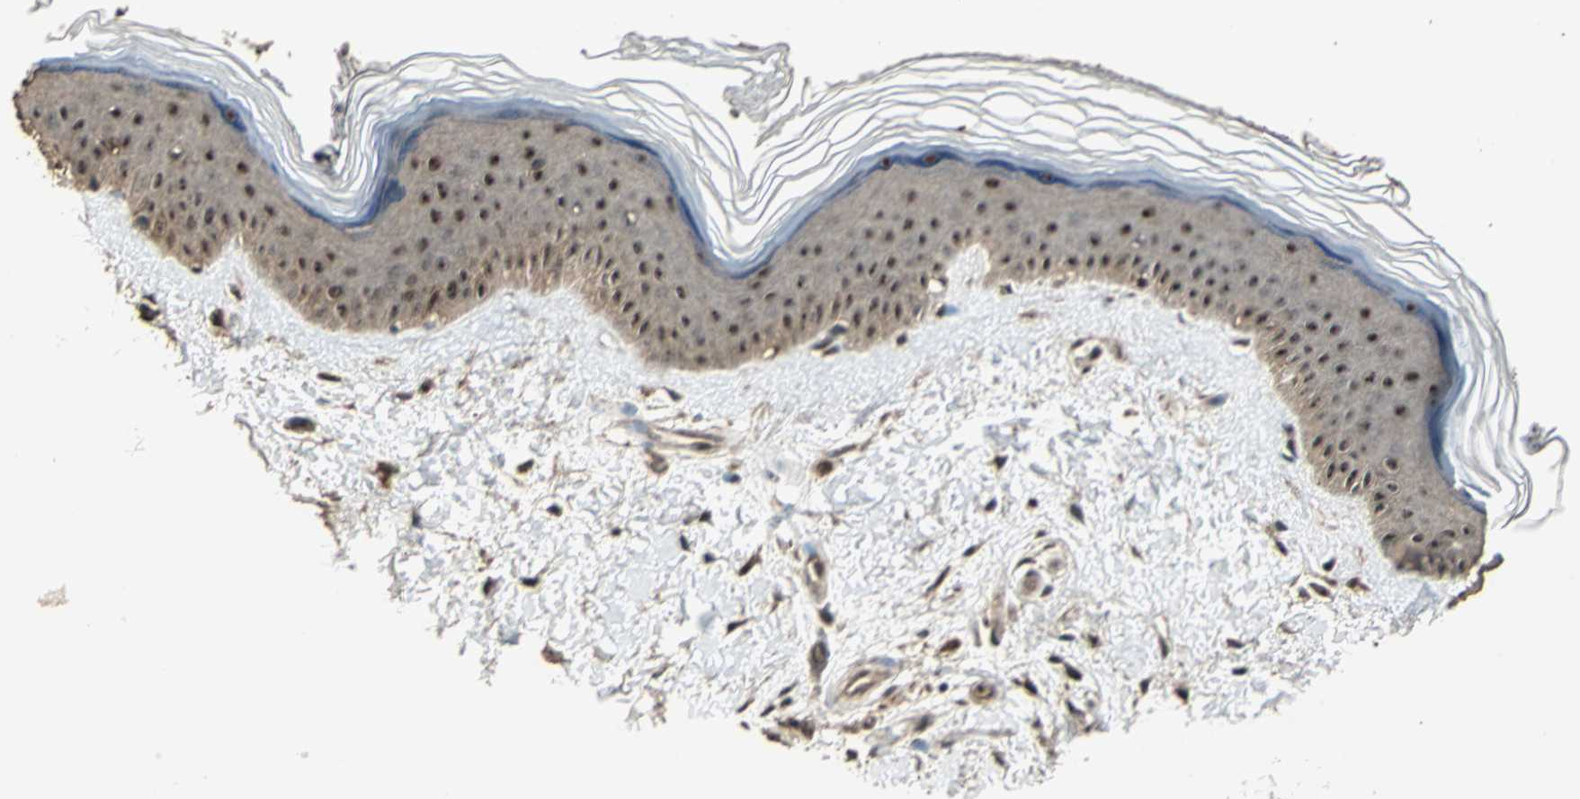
{"staining": {"intensity": "moderate", "quantity": "25%-75%", "location": "cytoplasmic/membranous"}, "tissue": "skin", "cell_type": "Fibroblasts", "image_type": "normal", "snomed": [{"axis": "morphology", "description": "Normal tissue, NOS"}, {"axis": "topography", "description": "Skin"}], "caption": "DAB (3,3'-diaminobenzidine) immunohistochemical staining of unremarkable skin shows moderate cytoplasmic/membranous protein positivity in about 25%-75% of fibroblasts.", "gene": "UCHL5", "patient": {"sex": "female", "age": 19}}